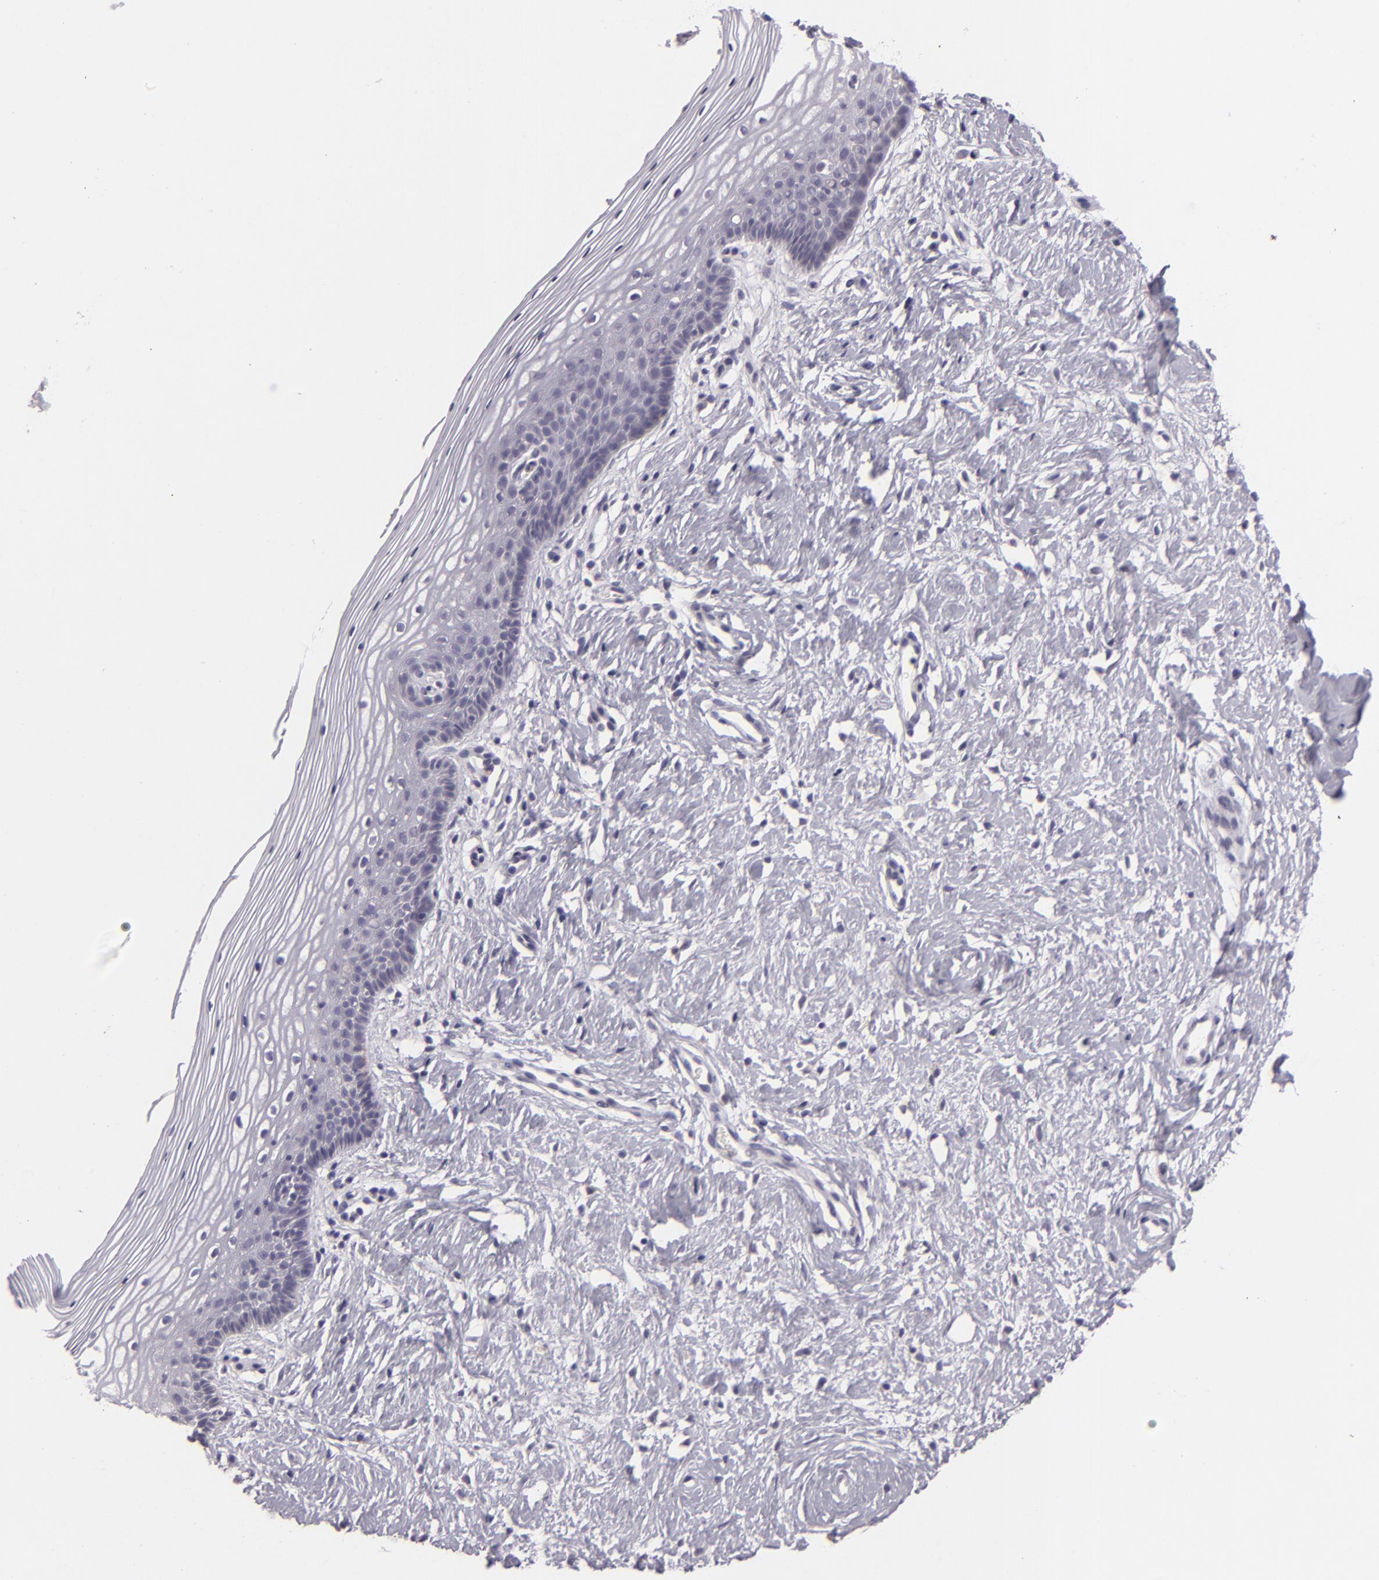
{"staining": {"intensity": "negative", "quantity": "none", "location": "none"}, "tissue": "vagina", "cell_type": "Squamous epithelial cells", "image_type": "normal", "snomed": [{"axis": "morphology", "description": "Normal tissue, NOS"}, {"axis": "topography", "description": "Vagina"}], "caption": "Immunohistochemistry micrograph of benign vagina: vagina stained with DAB (3,3'-diaminobenzidine) demonstrates no significant protein expression in squamous epithelial cells. (IHC, brightfield microscopy, high magnification).", "gene": "EGFL6", "patient": {"sex": "female", "age": 46}}